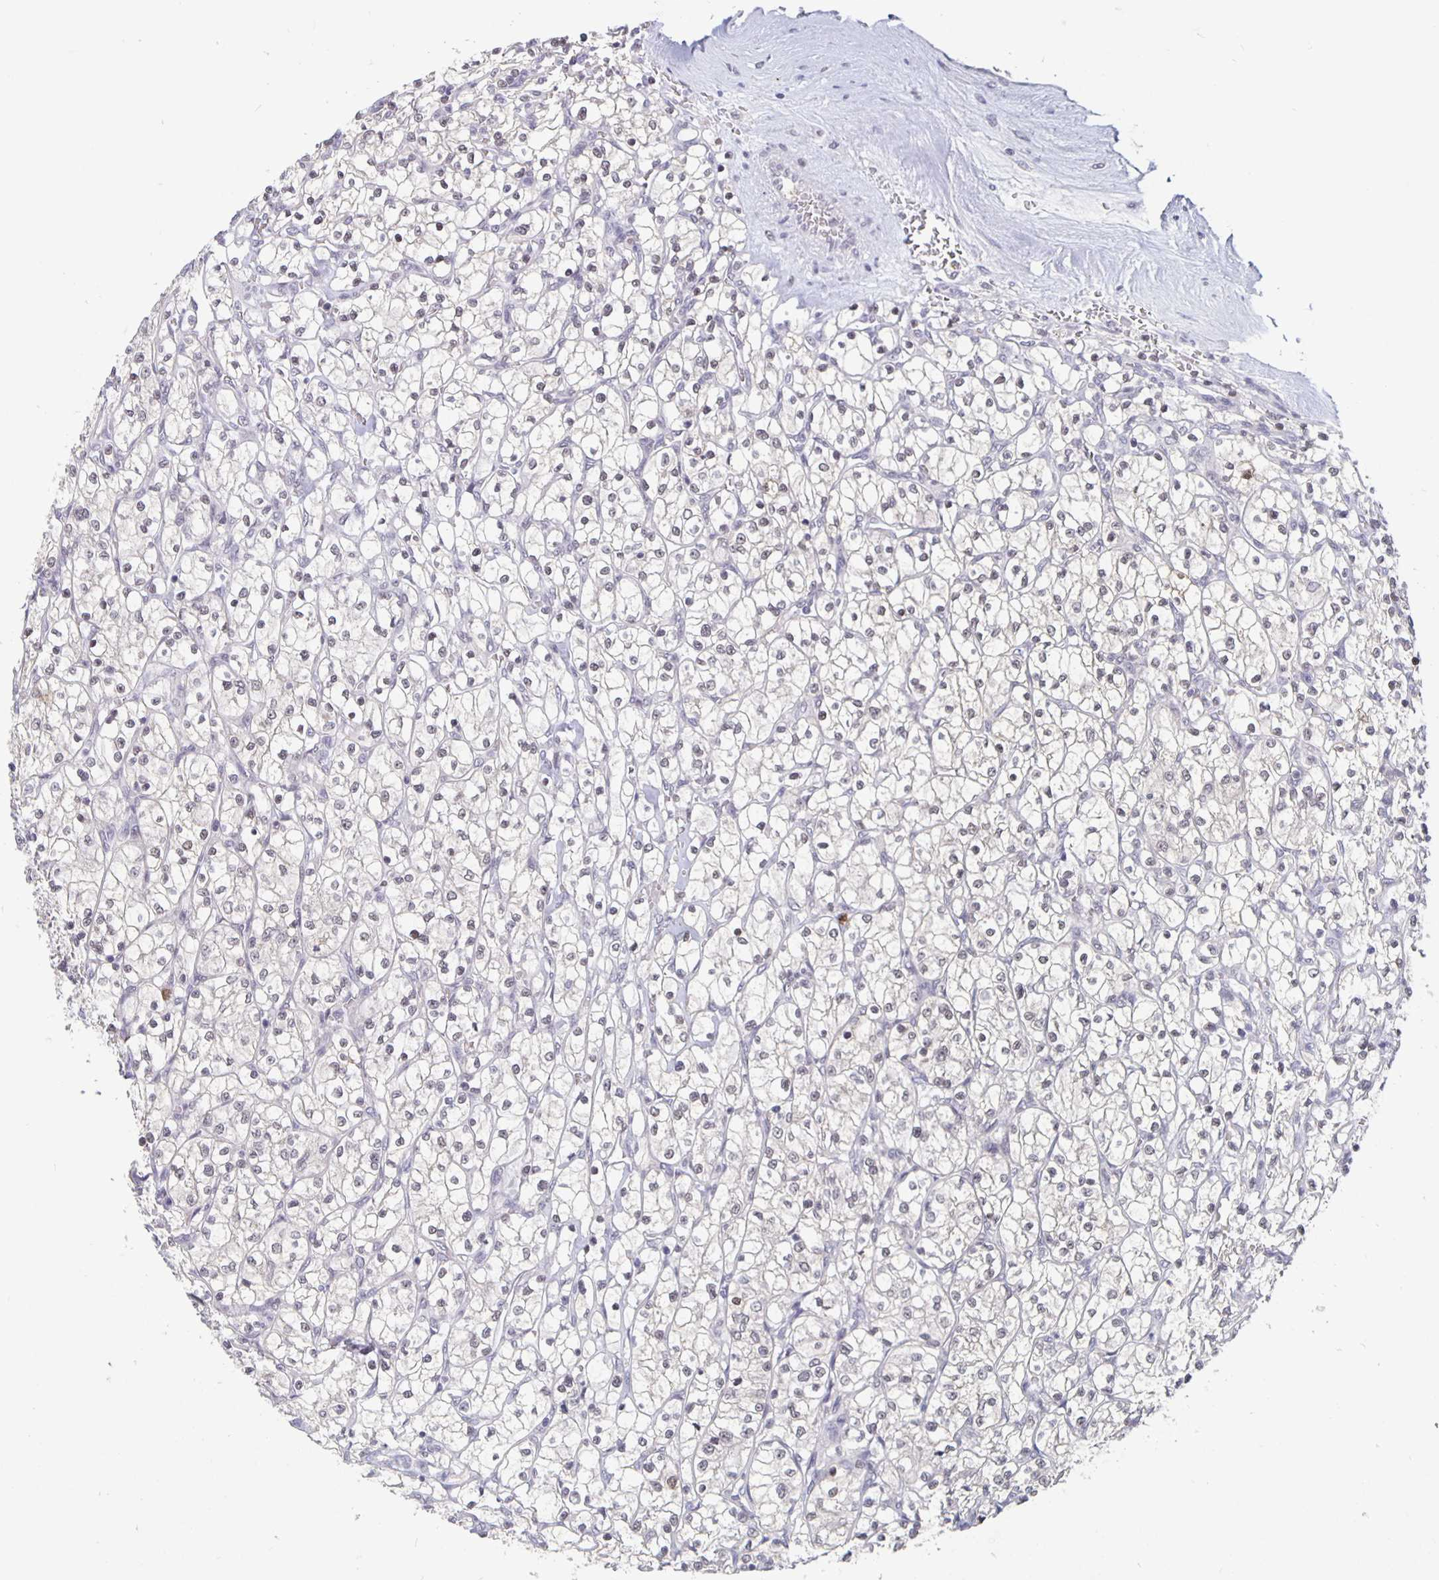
{"staining": {"intensity": "weak", "quantity": "<25%", "location": "nuclear"}, "tissue": "renal cancer", "cell_type": "Tumor cells", "image_type": "cancer", "snomed": [{"axis": "morphology", "description": "Adenocarcinoma, NOS"}, {"axis": "topography", "description": "Kidney"}], "caption": "Tumor cells are negative for brown protein staining in renal cancer.", "gene": "ZNF691", "patient": {"sex": "female", "age": 64}}